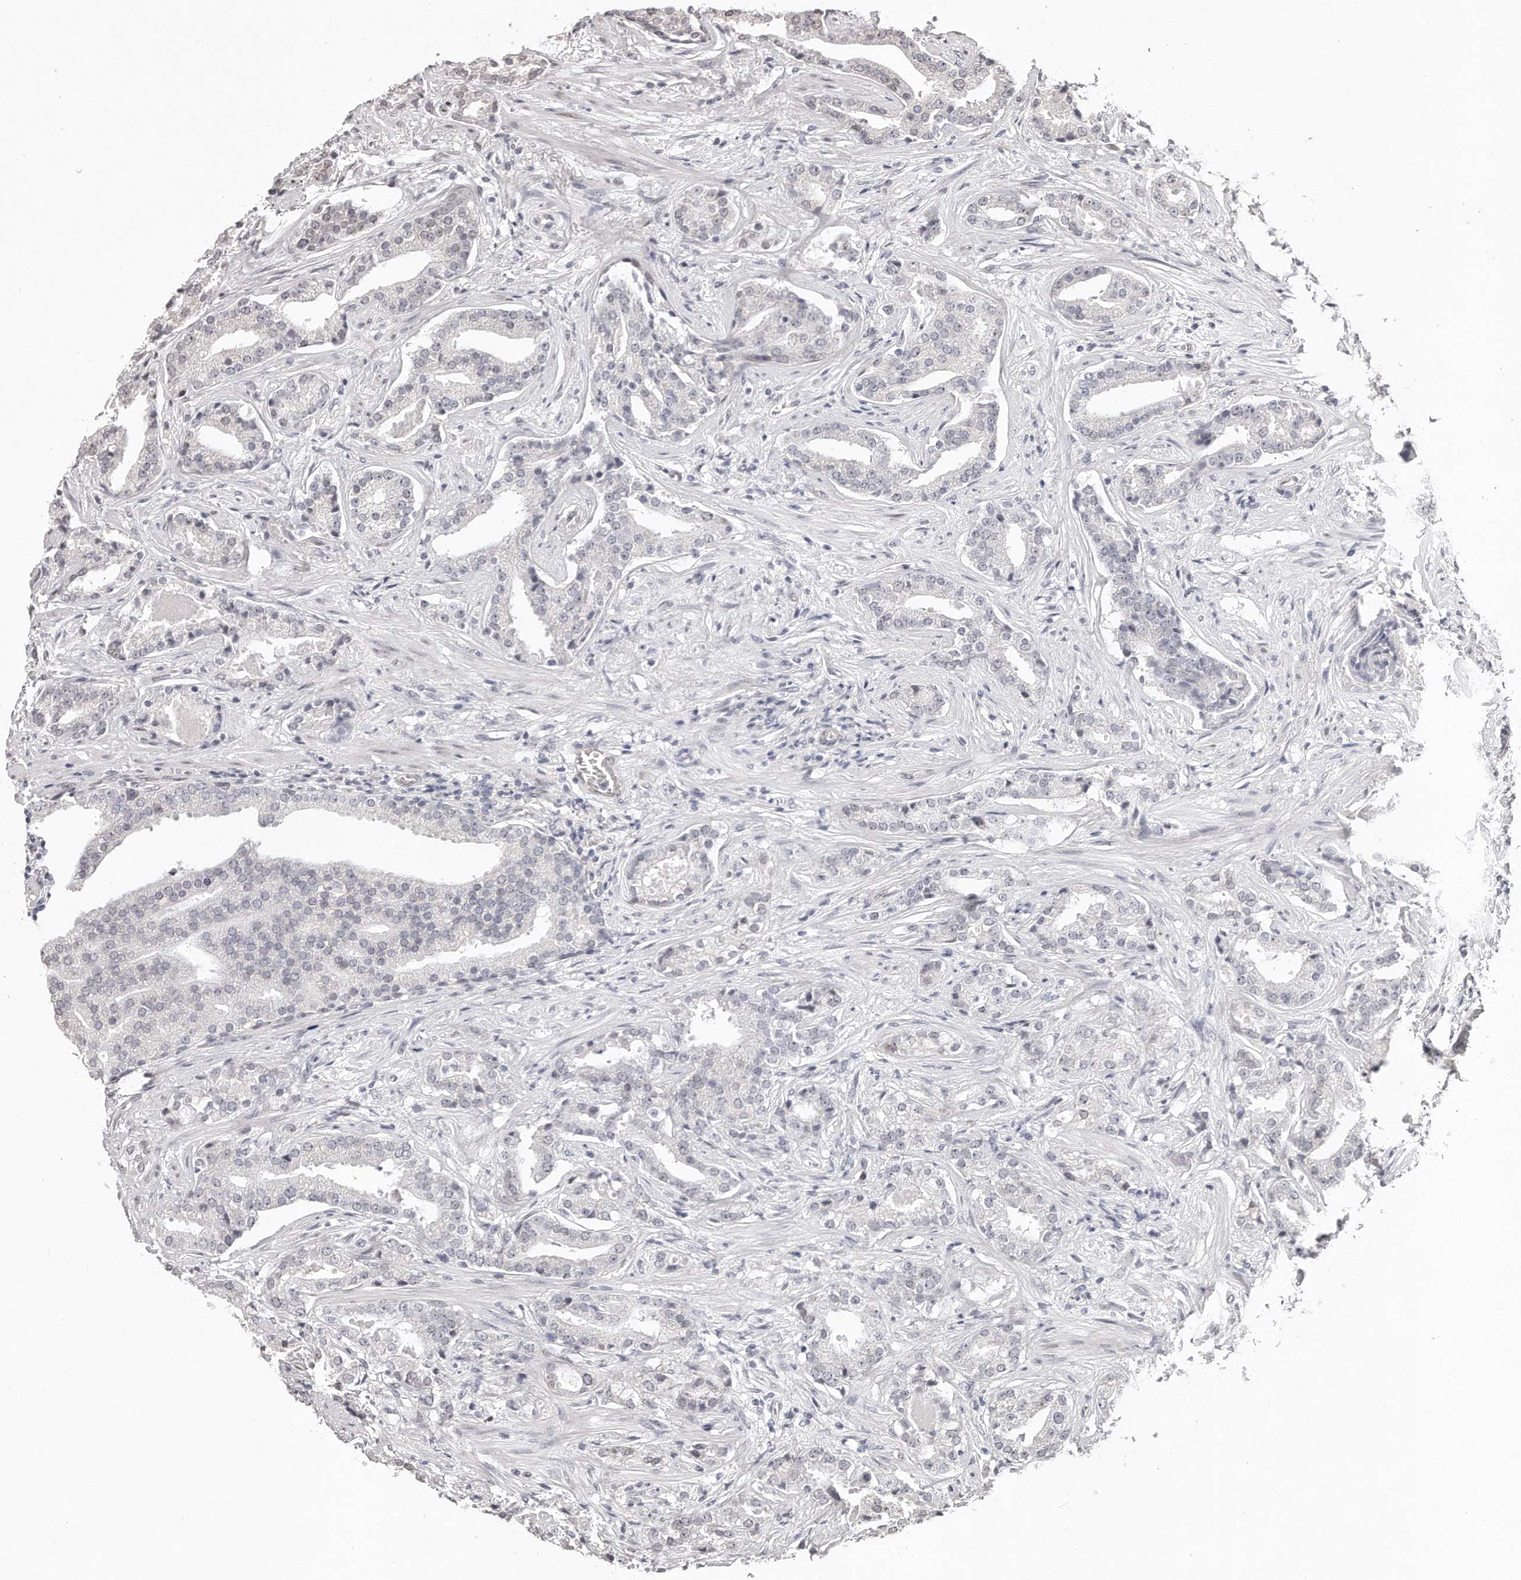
{"staining": {"intensity": "negative", "quantity": "none", "location": "none"}, "tissue": "prostate cancer", "cell_type": "Tumor cells", "image_type": "cancer", "snomed": [{"axis": "morphology", "description": "Adenocarcinoma, Low grade"}, {"axis": "topography", "description": "Prostate"}], "caption": "A high-resolution image shows immunohistochemistry (IHC) staining of prostate cancer, which demonstrates no significant positivity in tumor cells.", "gene": "HASPIN", "patient": {"sex": "male", "age": 67}}